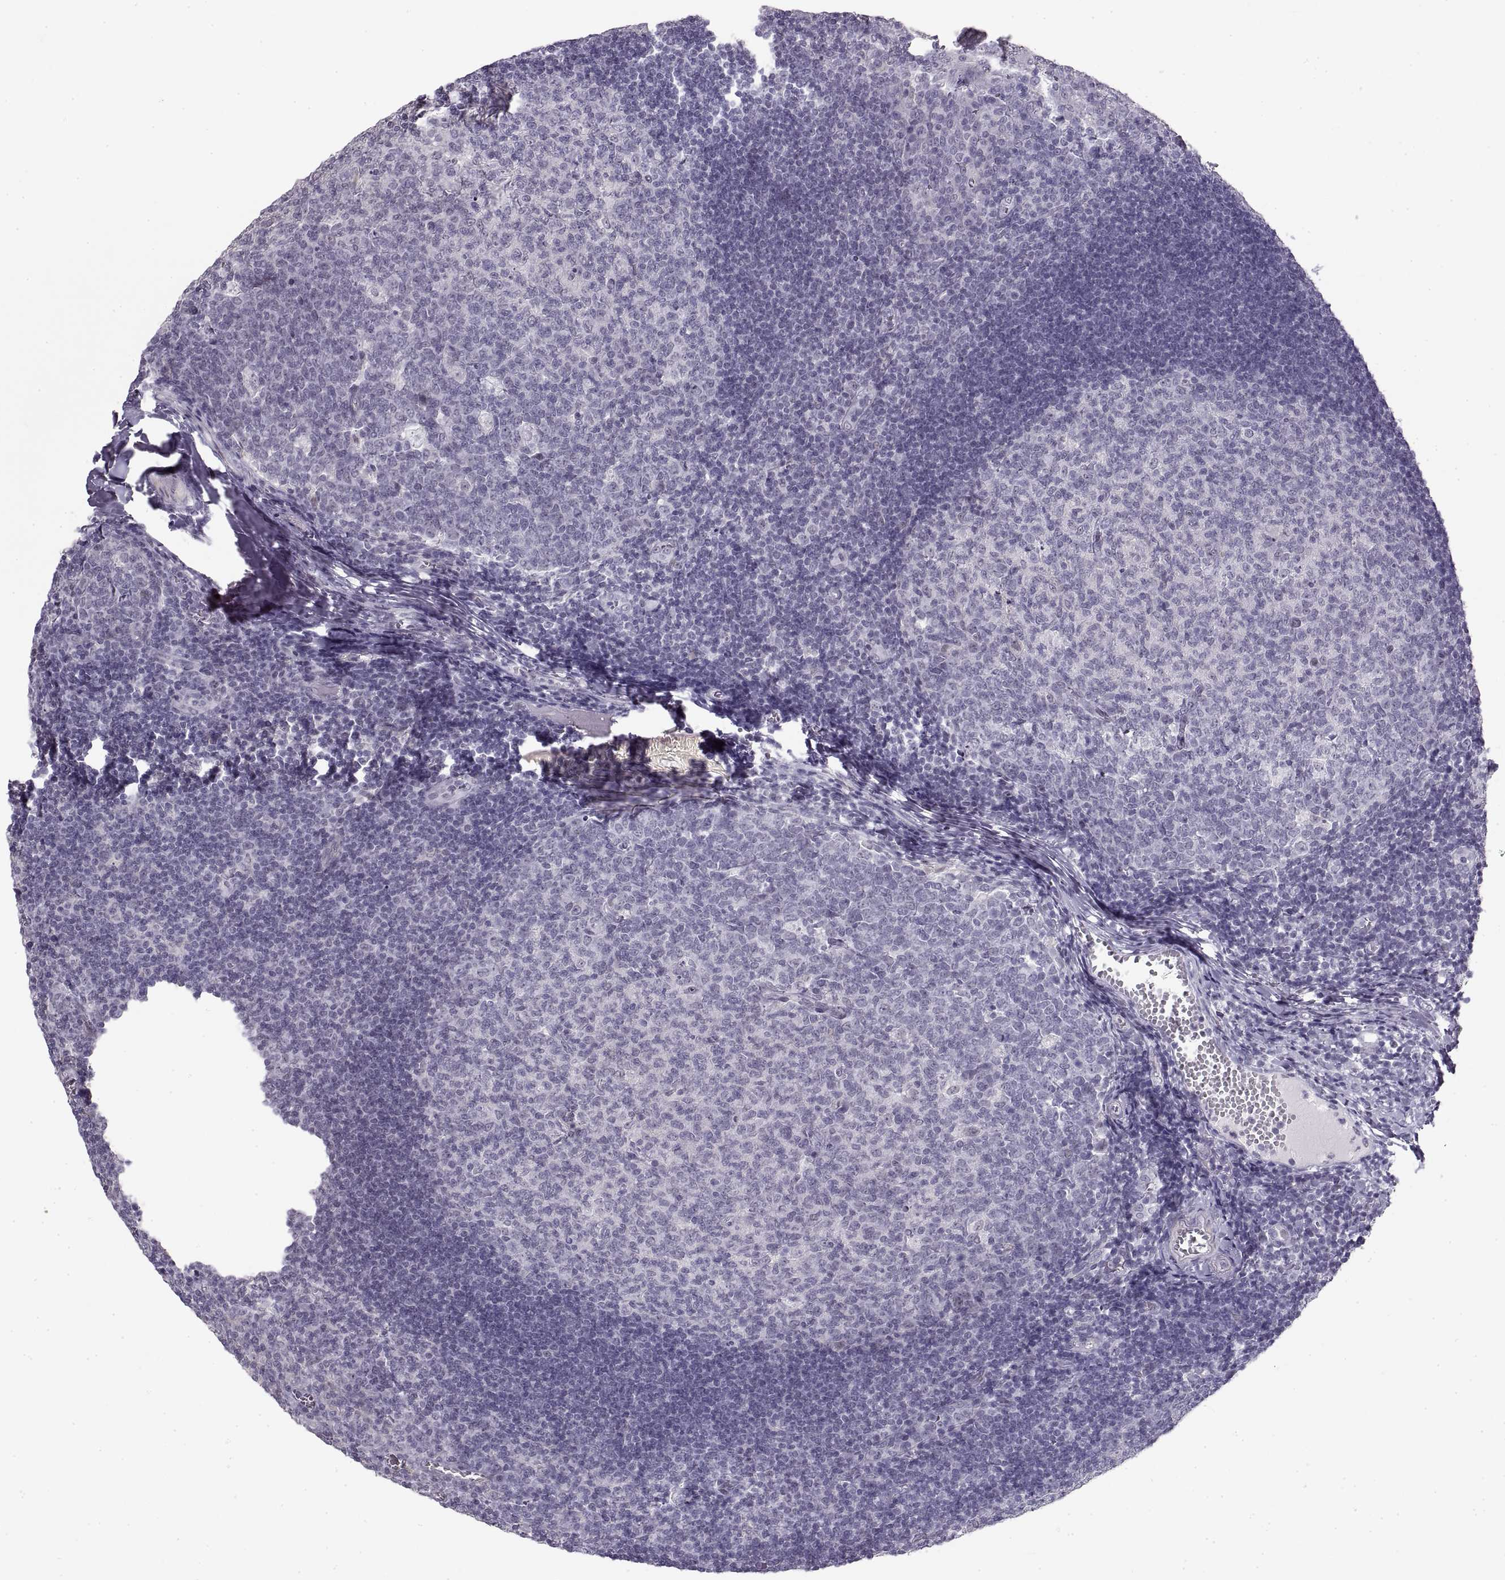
{"staining": {"intensity": "negative", "quantity": "none", "location": "none"}, "tissue": "tonsil", "cell_type": "Germinal center cells", "image_type": "normal", "snomed": [{"axis": "morphology", "description": "Normal tissue, NOS"}, {"axis": "topography", "description": "Tonsil"}], "caption": "DAB immunohistochemical staining of normal tonsil exhibits no significant staining in germinal center cells.", "gene": "NANOS3", "patient": {"sex": "female", "age": 13}}